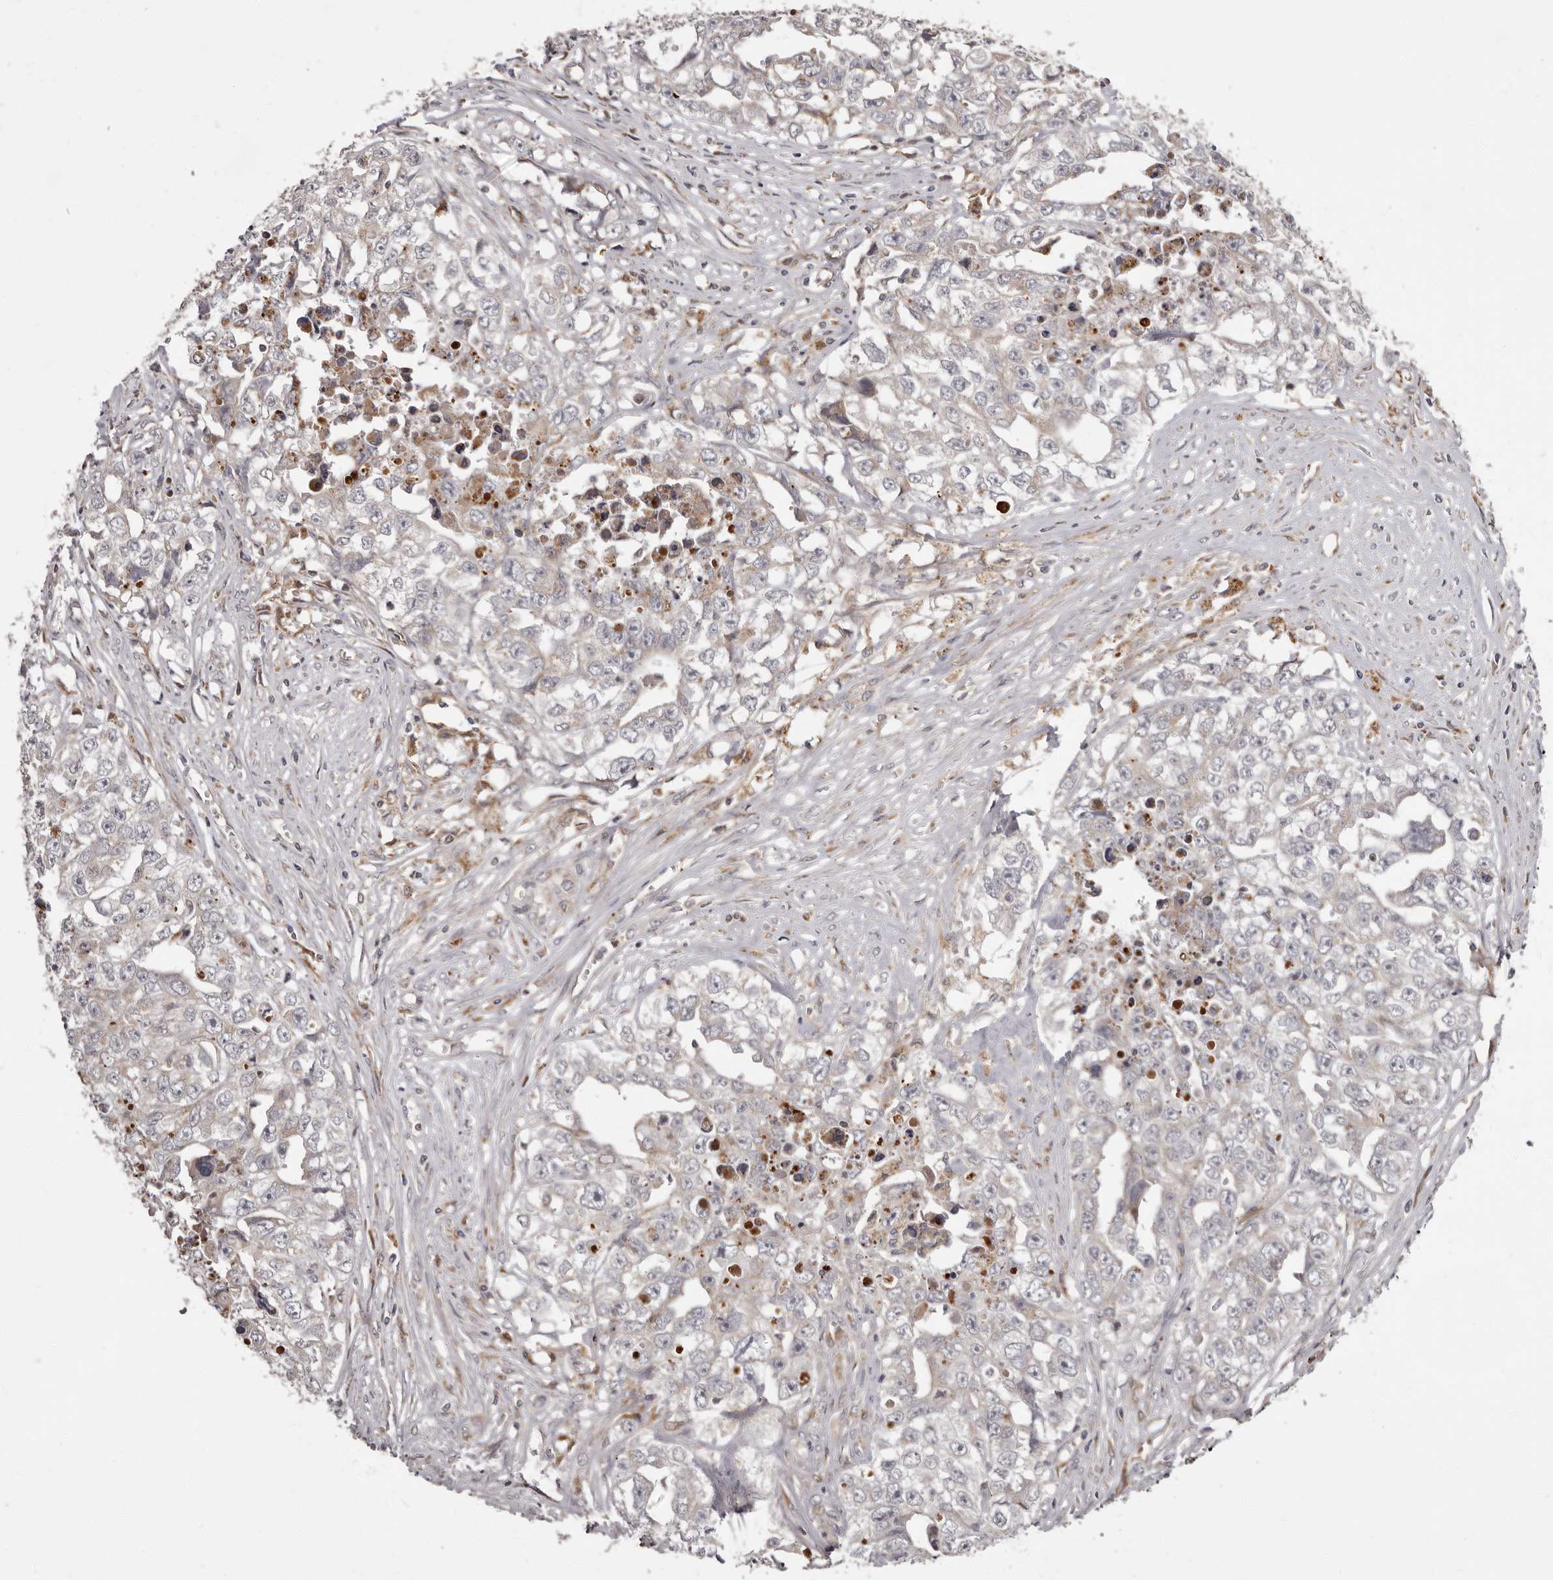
{"staining": {"intensity": "negative", "quantity": "none", "location": "none"}, "tissue": "testis cancer", "cell_type": "Tumor cells", "image_type": "cancer", "snomed": [{"axis": "morphology", "description": "Seminoma, NOS"}, {"axis": "morphology", "description": "Carcinoma, Embryonal, NOS"}, {"axis": "topography", "description": "Testis"}], "caption": "High magnification brightfield microscopy of testis seminoma stained with DAB (brown) and counterstained with hematoxylin (blue): tumor cells show no significant staining. (DAB (3,3'-diaminobenzidine) IHC with hematoxylin counter stain).", "gene": "ADCY2", "patient": {"sex": "male", "age": 43}}